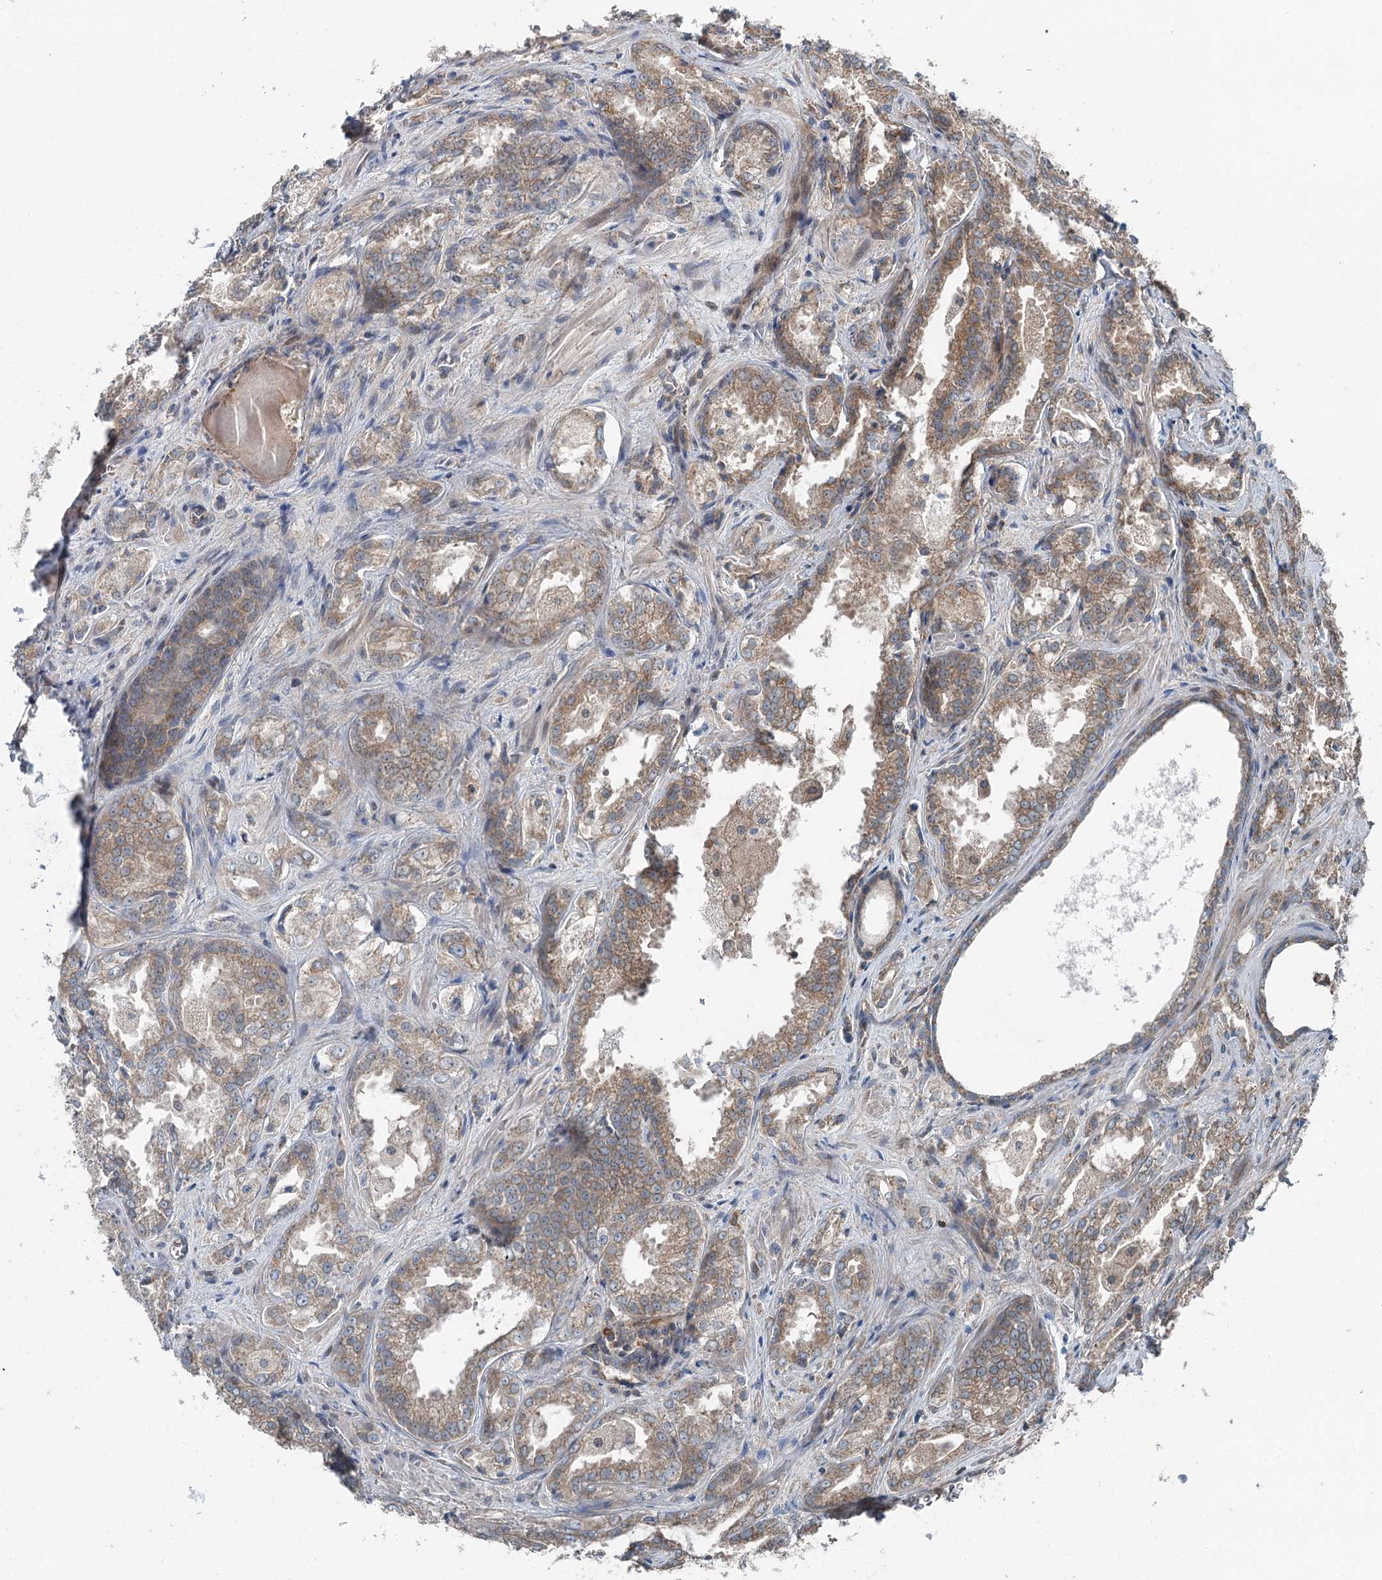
{"staining": {"intensity": "moderate", "quantity": ">75%", "location": "cytoplasmic/membranous"}, "tissue": "prostate cancer", "cell_type": "Tumor cells", "image_type": "cancer", "snomed": [{"axis": "morphology", "description": "Adenocarcinoma, Low grade"}, {"axis": "topography", "description": "Prostate"}], "caption": "Low-grade adenocarcinoma (prostate) stained with immunohistochemistry (IHC) shows moderate cytoplasmic/membranous staining in about >75% of tumor cells.", "gene": "SKIC3", "patient": {"sex": "male", "age": 47}}